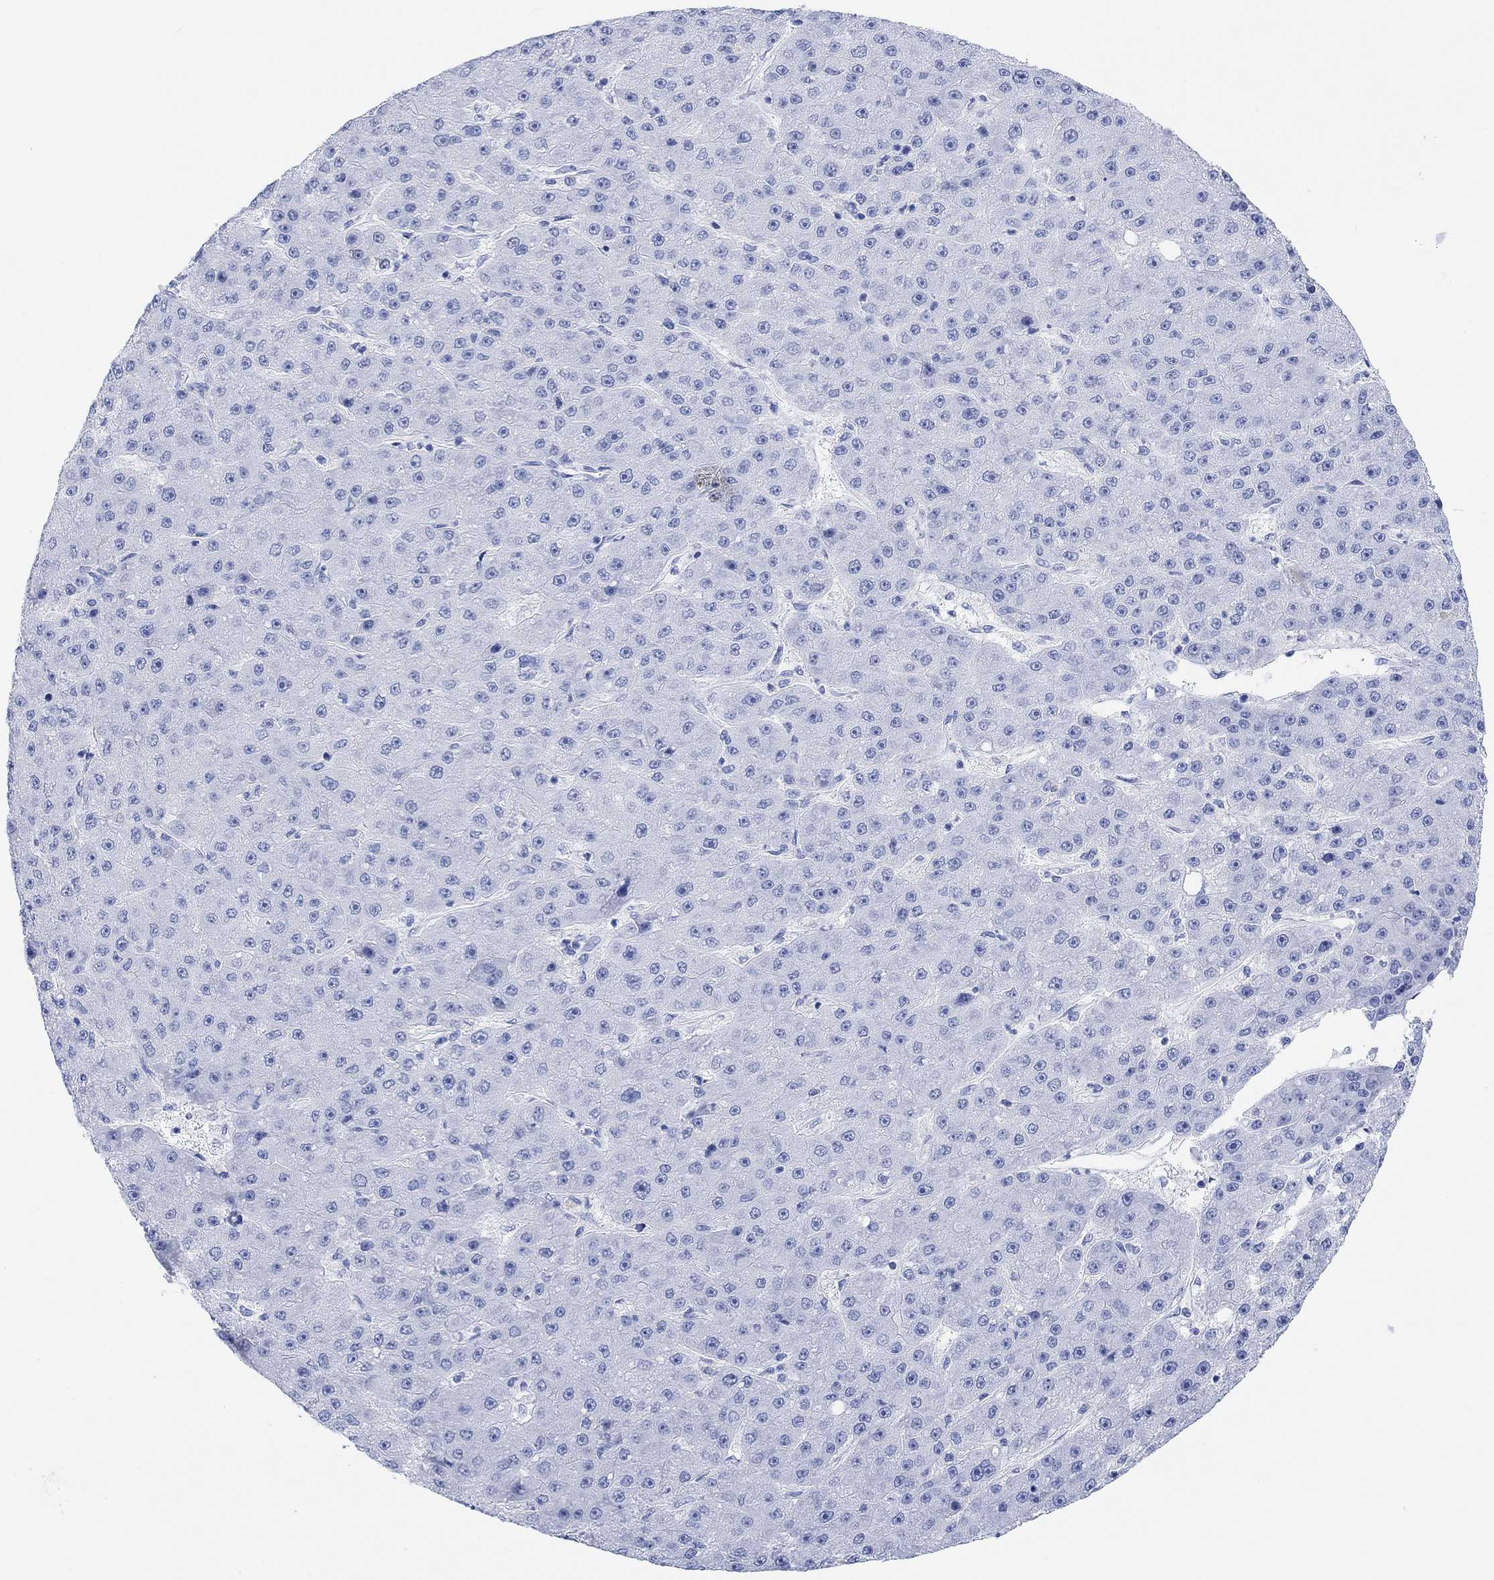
{"staining": {"intensity": "negative", "quantity": "none", "location": "none"}, "tissue": "liver cancer", "cell_type": "Tumor cells", "image_type": "cancer", "snomed": [{"axis": "morphology", "description": "Carcinoma, Hepatocellular, NOS"}, {"axis": "topography", "description": "Liver"}], "caption": "Immunohistochemistry micrograph of liver cancer stained for a protein (brown), which exhibits no staining in tumor cells. (DAB (3,3'-diaminobenzidine) immunohistochemistry, high magnification).", "gene": "ANKRD33", "patient": {"sex": "male", "age": 67}}